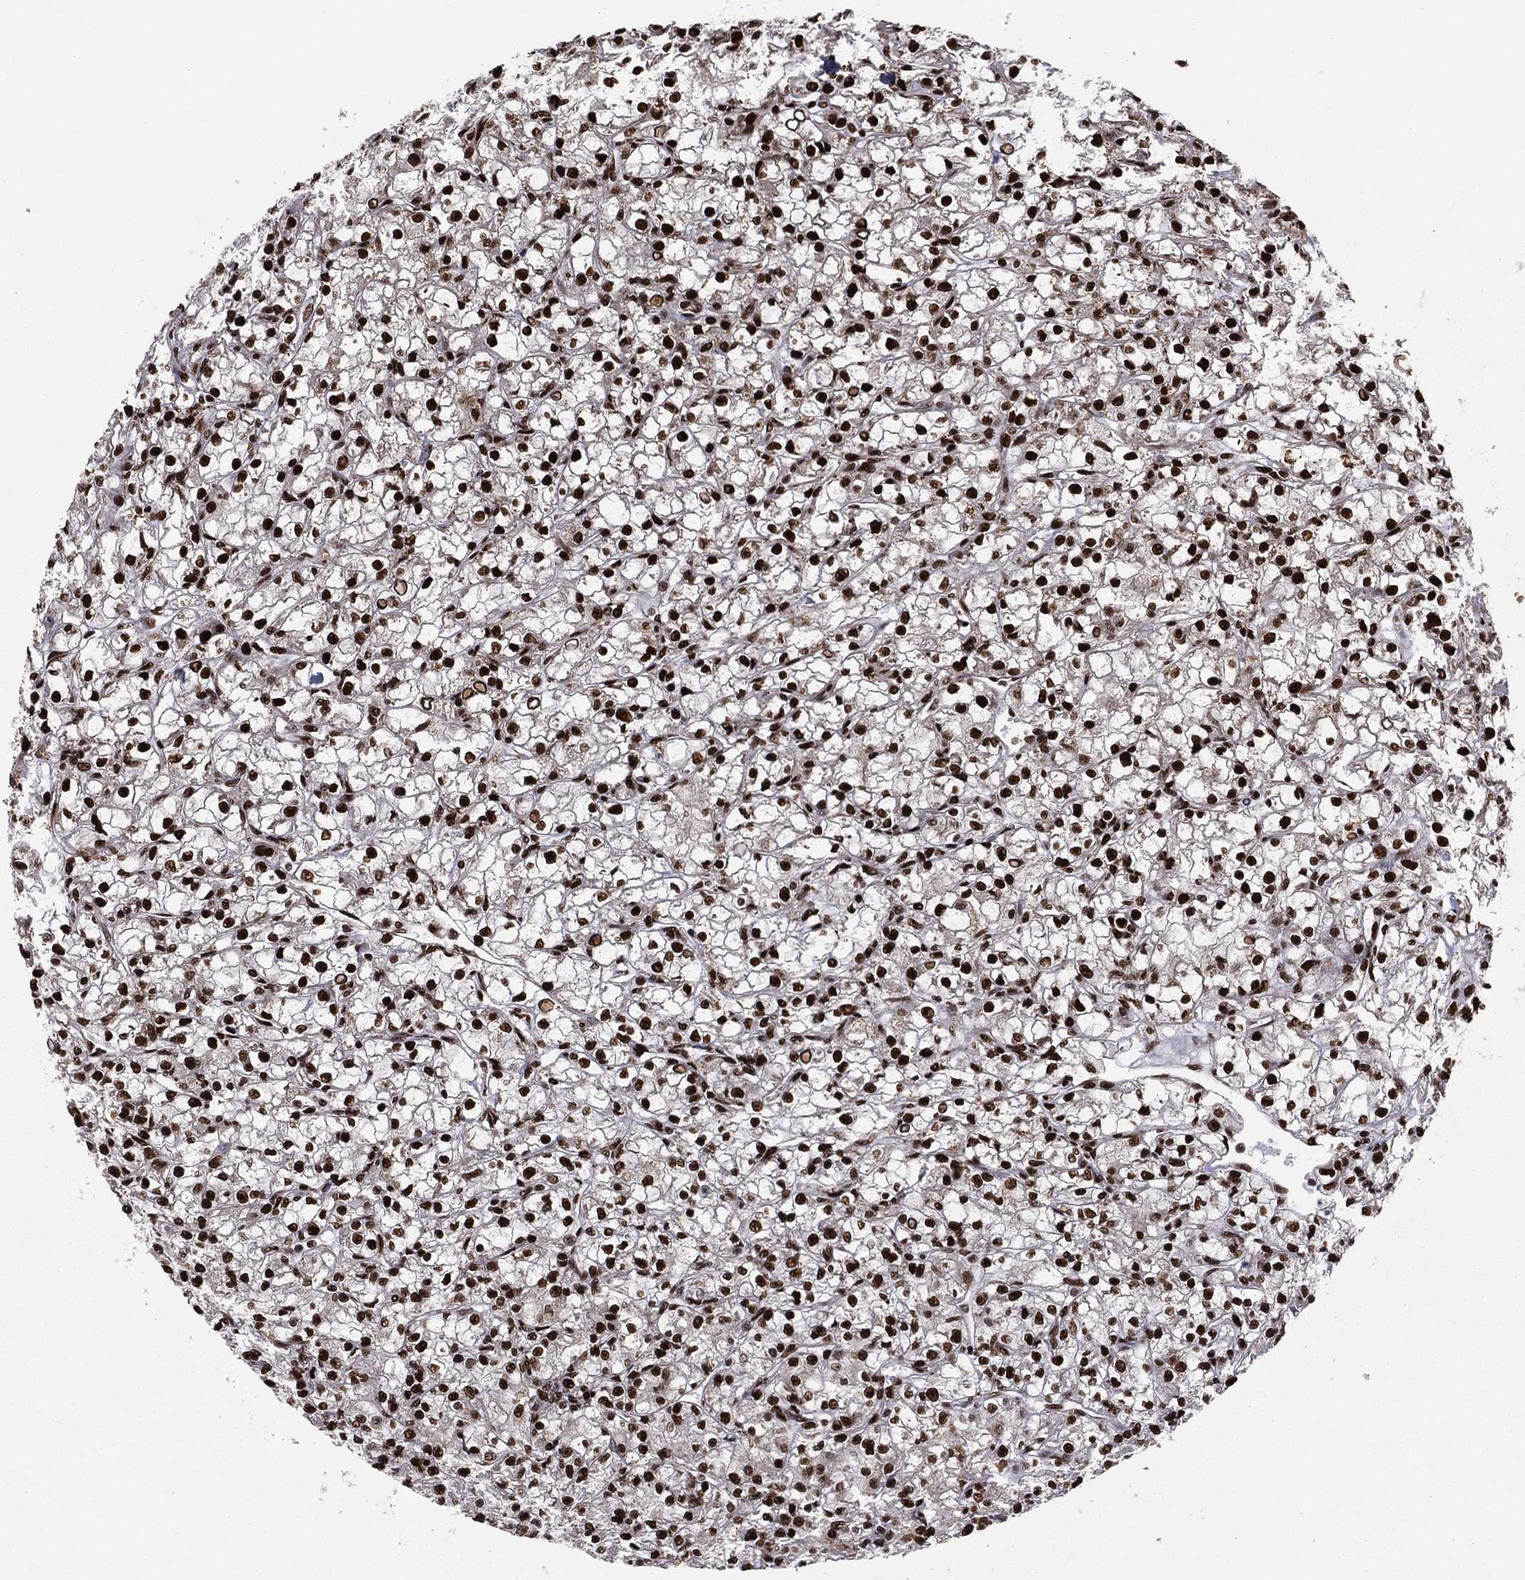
{"staining": {"intensity": "strong", "quantity": ">75%", "location": "nuclear"}, "tissue": "renal cancer", "cell_type": "Tumor cells", "image_type": "cancer", "snomed": [{"axis": "morphology", "description": "Adenocarcinoma, NOS"}, {"axis": "topography", "description": "Kidney"}], "caption": "This is an image of IHC staining of renal adenocarcinoma, which shows strong staining in the nuclear of tumor cells.", "gene": "TP53BP1", "patient": {"sex": "female", "age": 59}}